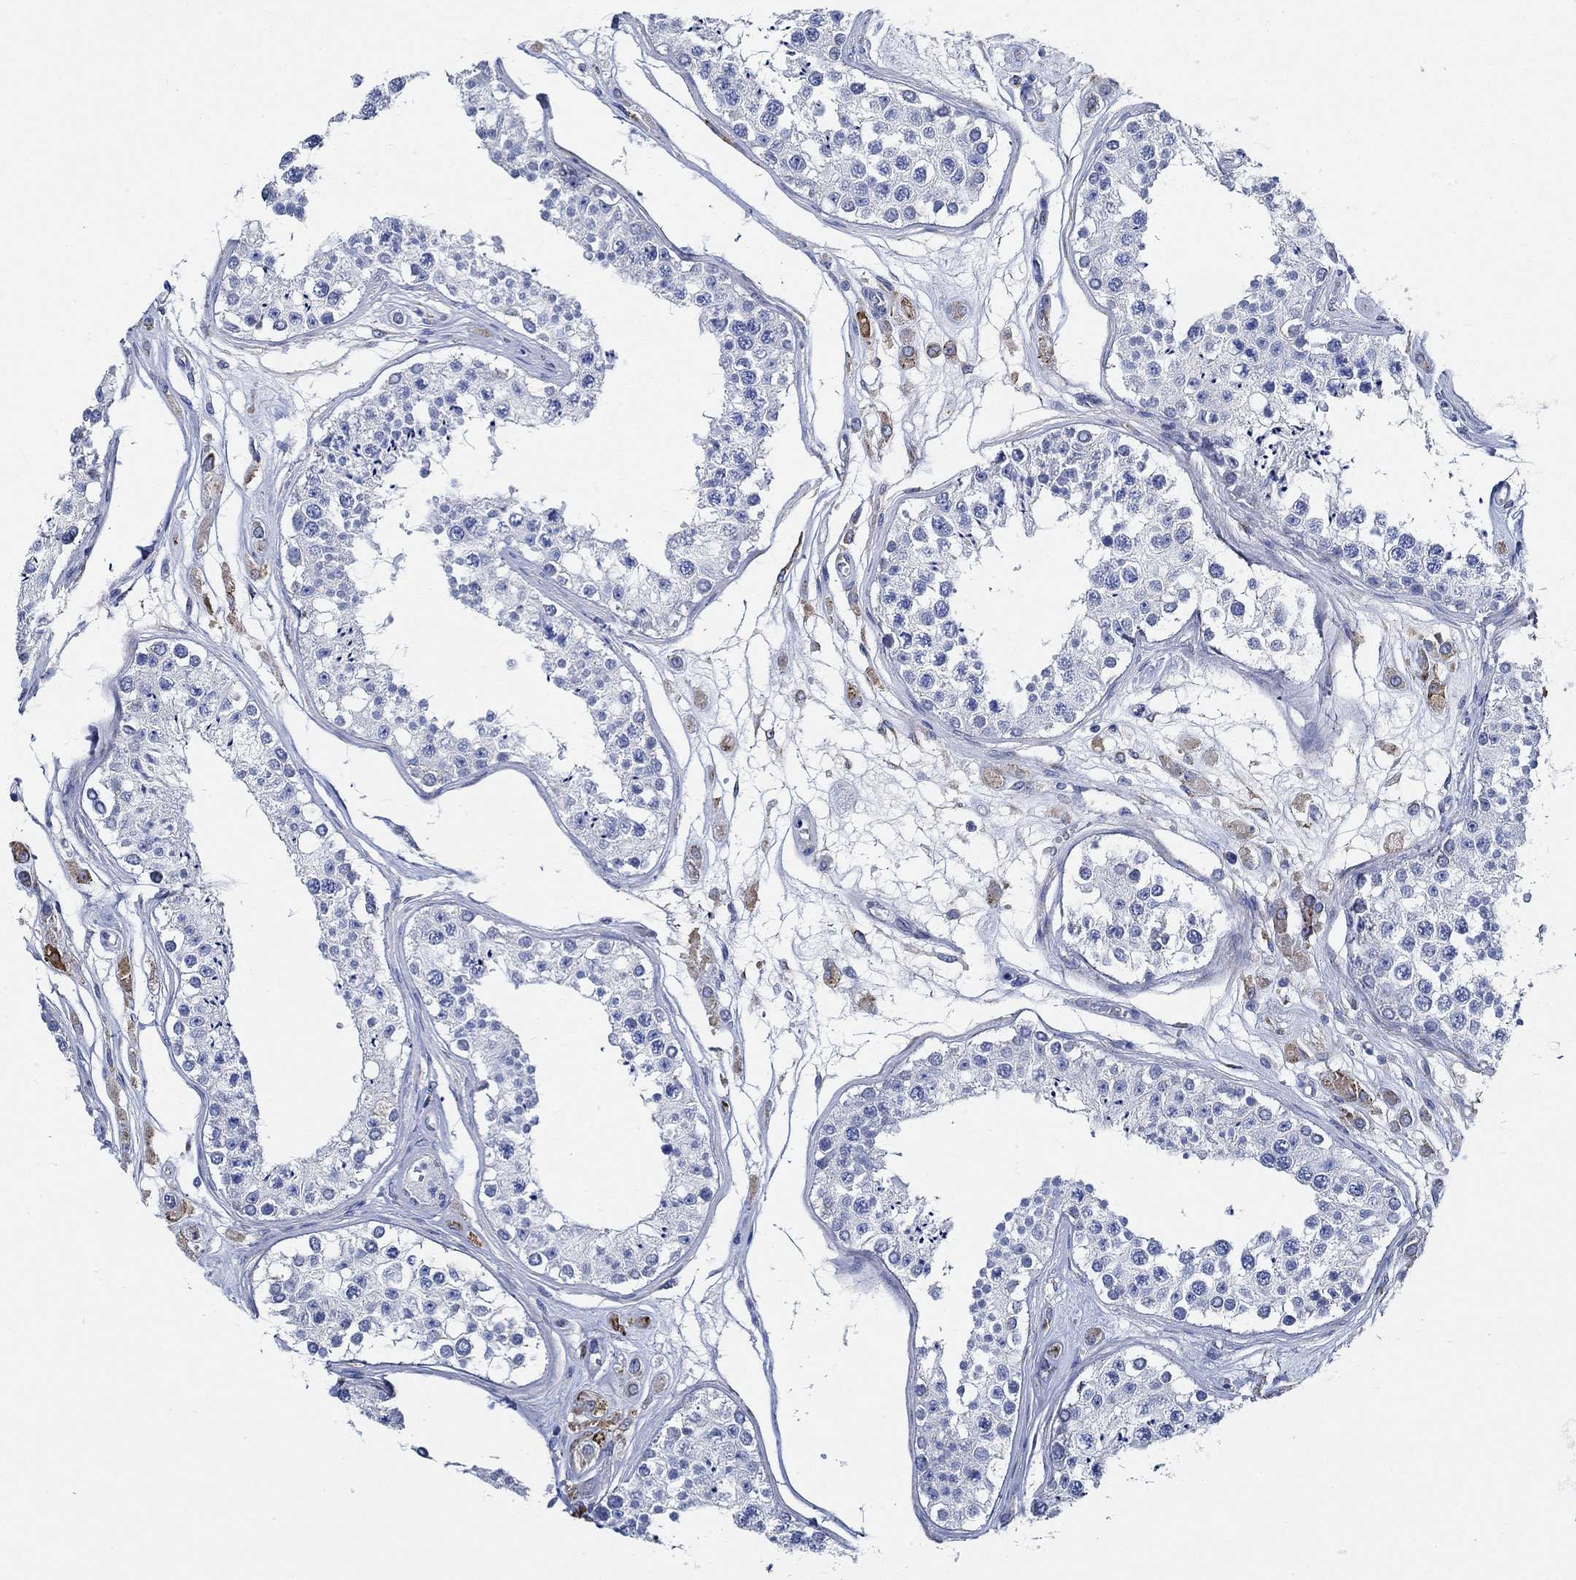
{"staining": {"intensity": "negative", "quantity": "none", "location": "none"}, "tissue": "testis", "cell_type": "Cells in seminiferous ducts", "image_type": "normal", "snomed": [{"axis": "morphology", "description": "Normal tissue, NOS"}, {"axis": "topography", "description": "Testis"}], "caption": "High power microscopy photomicrograph of an immunohistochemistry image of unremarkable testis, revealing no significant expression in cells in seminiferous ducts.", "gene": "HECW2", "patient": {"sex": "male", "age": 25}}